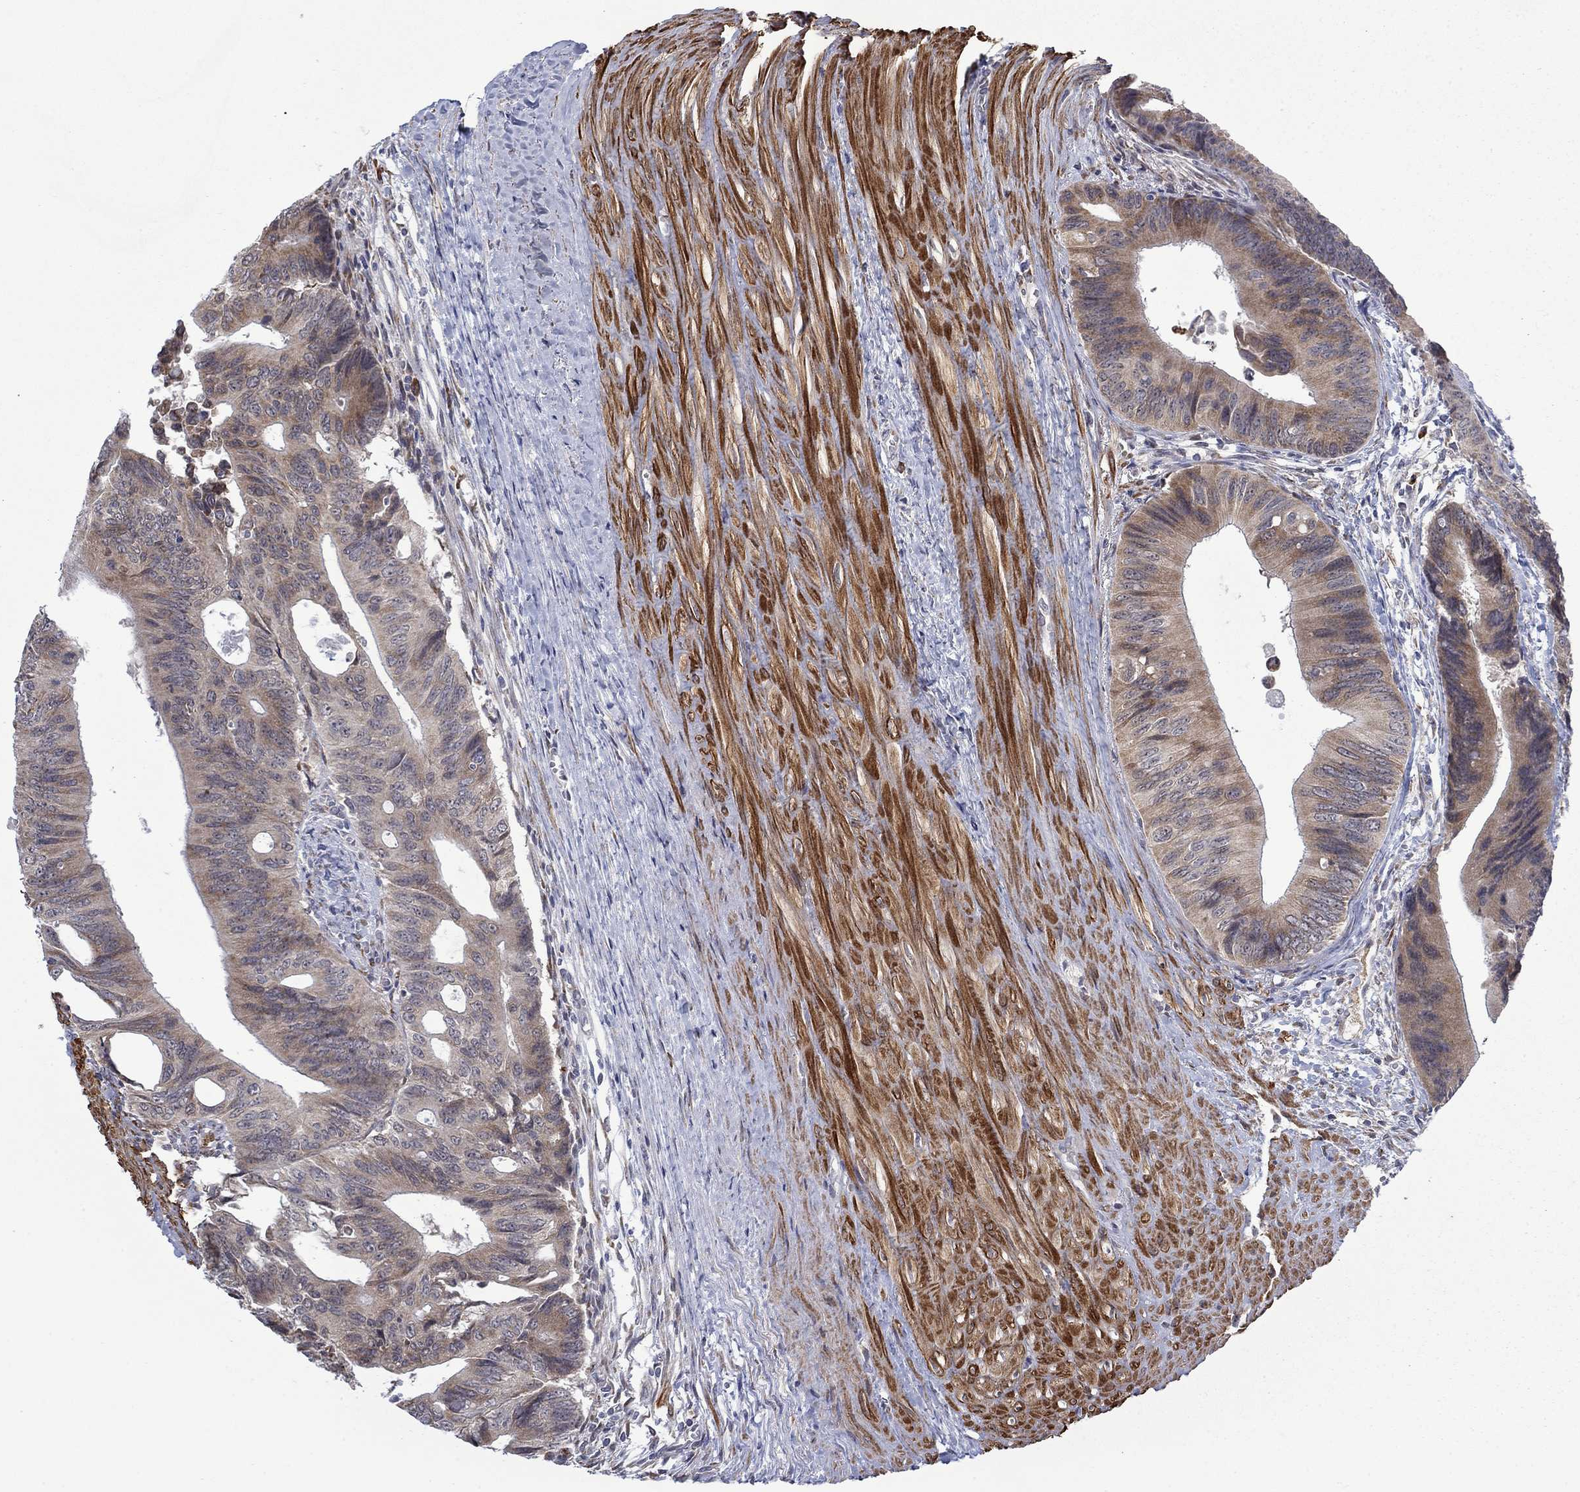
{"staining": {"intensity": "weak", "quantity": "25%-75%", "location": "cytoplasmic/membranous"}, "tissue": "colorectal cancer", "cell_type": "Tumor cells", "image_type": "cancer", "snomed": [{"axis": "morphology", "description": "Normal tissue, NOS"}, {"axis": "morphology", "description": "Adenocarcinoma, NOS"}, {"axis": "topography", "description": "Colon"}], "caption": "Protein analysis of colorectal adenocarcinoma tissue exhibits weak cytoplasmic/membranous expression in approximately 25%-75% of tumor cells.", "gene": "MTRFR", "patient": {"sex": "male", "age": 65}}